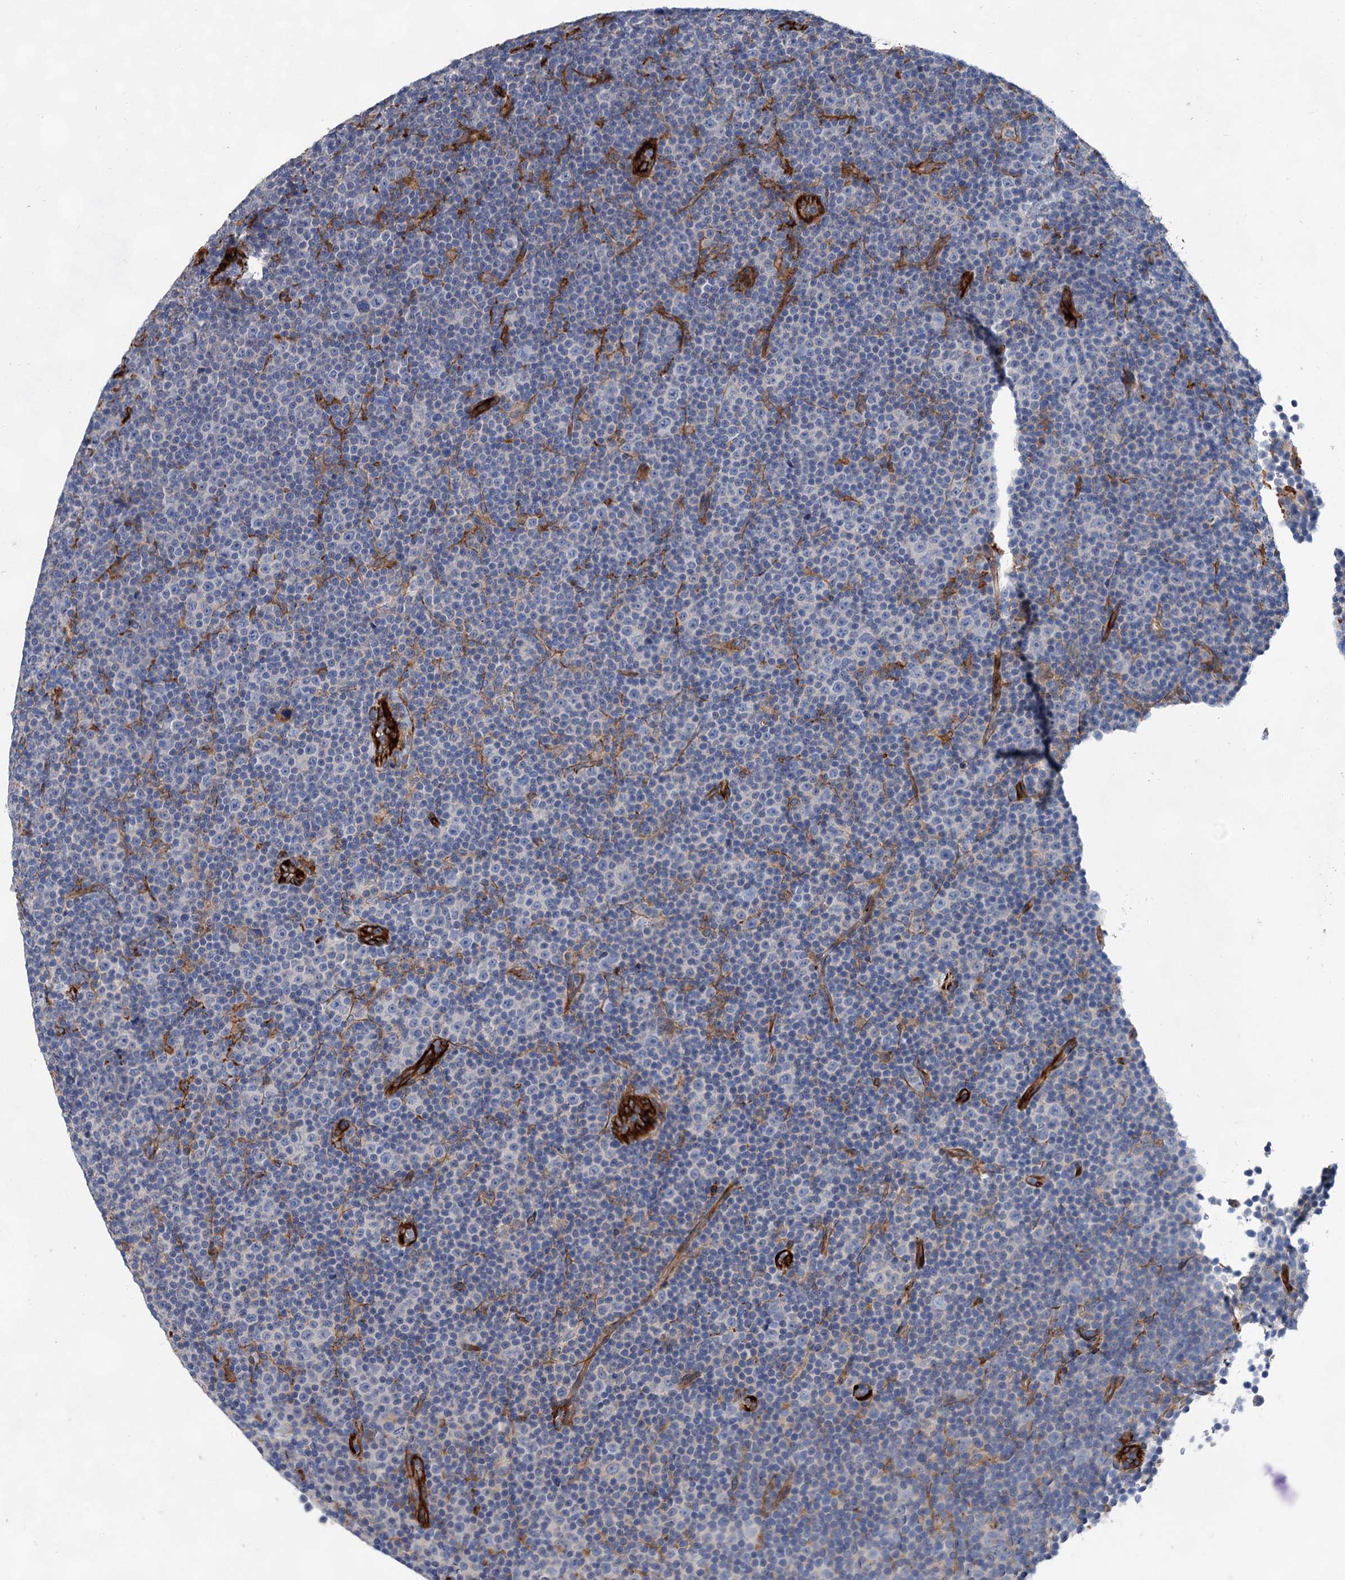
{"staining": {"intensity": "negative", "quantity": "none", "location": "none"}, "tissue": "lymphoma", "cell_type": "Tumor cells", "image_type": "cancer", "snomed": [{"axis": "morphology", "description": "Malignant lymphoma, non-Hodgkin's type, Low grade"}, {"axis": "topography", "description": "Lymph node"}], "caption": "Immunohistochemical staining of human lymphoma reveals no significant staining in tumor cells. (Stains: DAB IHC with hematoxylin counter stain, Microscopy: brightfield microscopy at high magnification).", "gene": "TMTC3", "patient": {"sex": "female", "age": 67}}